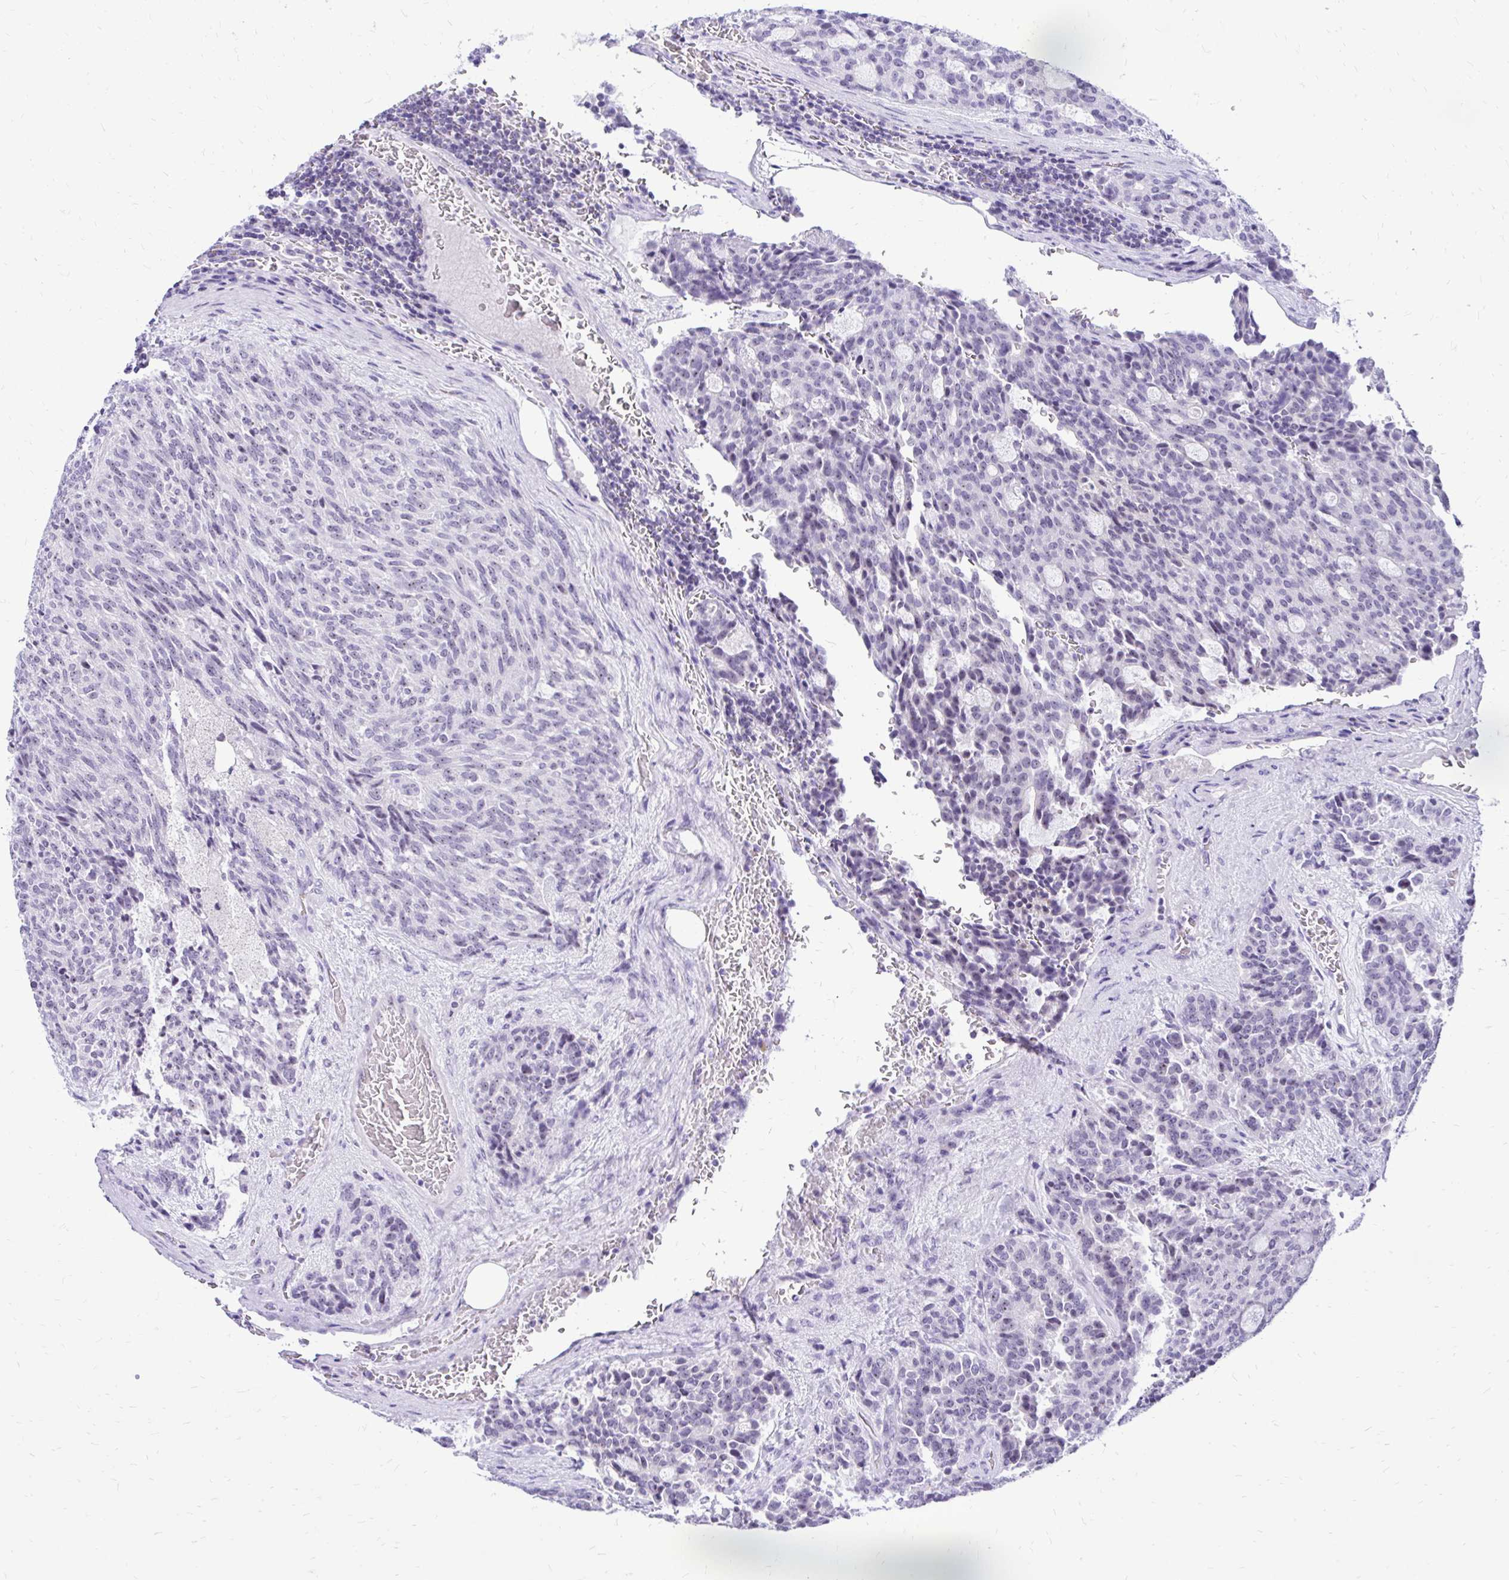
{"staining": {"intensity": "negative", "quantity": "none", "location": "none"}, "tissue": "carcinoid", "cell_type": "Tumor cells", "image_type": "cancer", "snomed": [{"axis": "morphology", "description": "Carcinoid, malignant, NOS"}, {"axis": "topography", "description": "Pancreas"}], "caption": "Human carcinoid (malignant) stained for a protein using IHC displays no positivity in tumor cells.", "gene": "NIFK", "patient": {"sex": "female", "age": 54}}